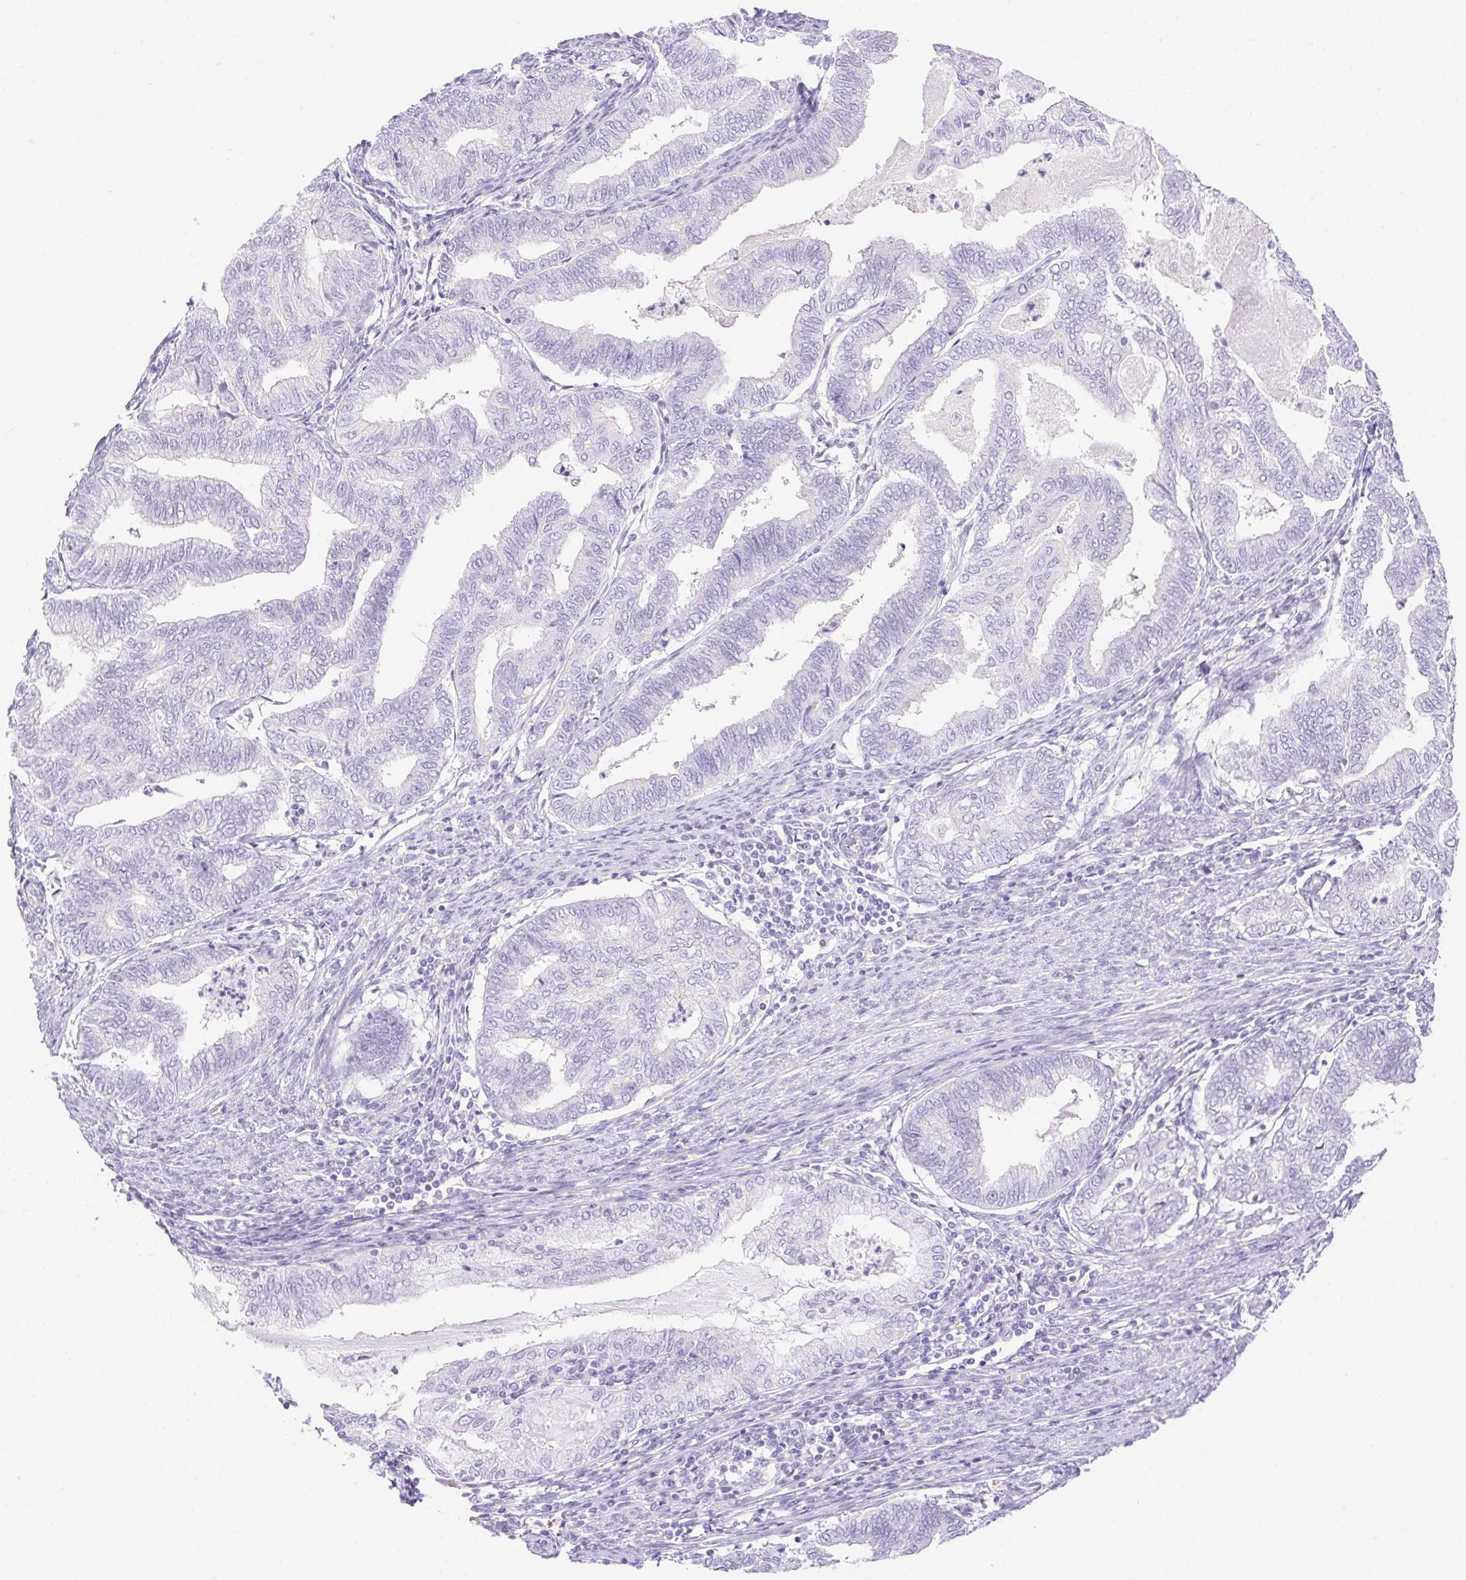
{"staining": {"intensity": "negative", "quantity": "none", "location": "none"}, "tissue": "endometrial cancer", "cell_type": "Tumor cells", "image_type": "cancer", "snomed": [{"axis": "morphology", "description": "Adenocarcinoma, NOS"}, {"axis": "topography", "description": "Endometrium"}], "caption": "IHC micrograph of neoplastic tissue: human endometrial adenocarcinoma stained with DAB (3,3'-diaminobenzidine) exhibits no significant protein expression in tumor cells.", "gene": "CDX1", "patient": {"sex": "female", "age": 79}}